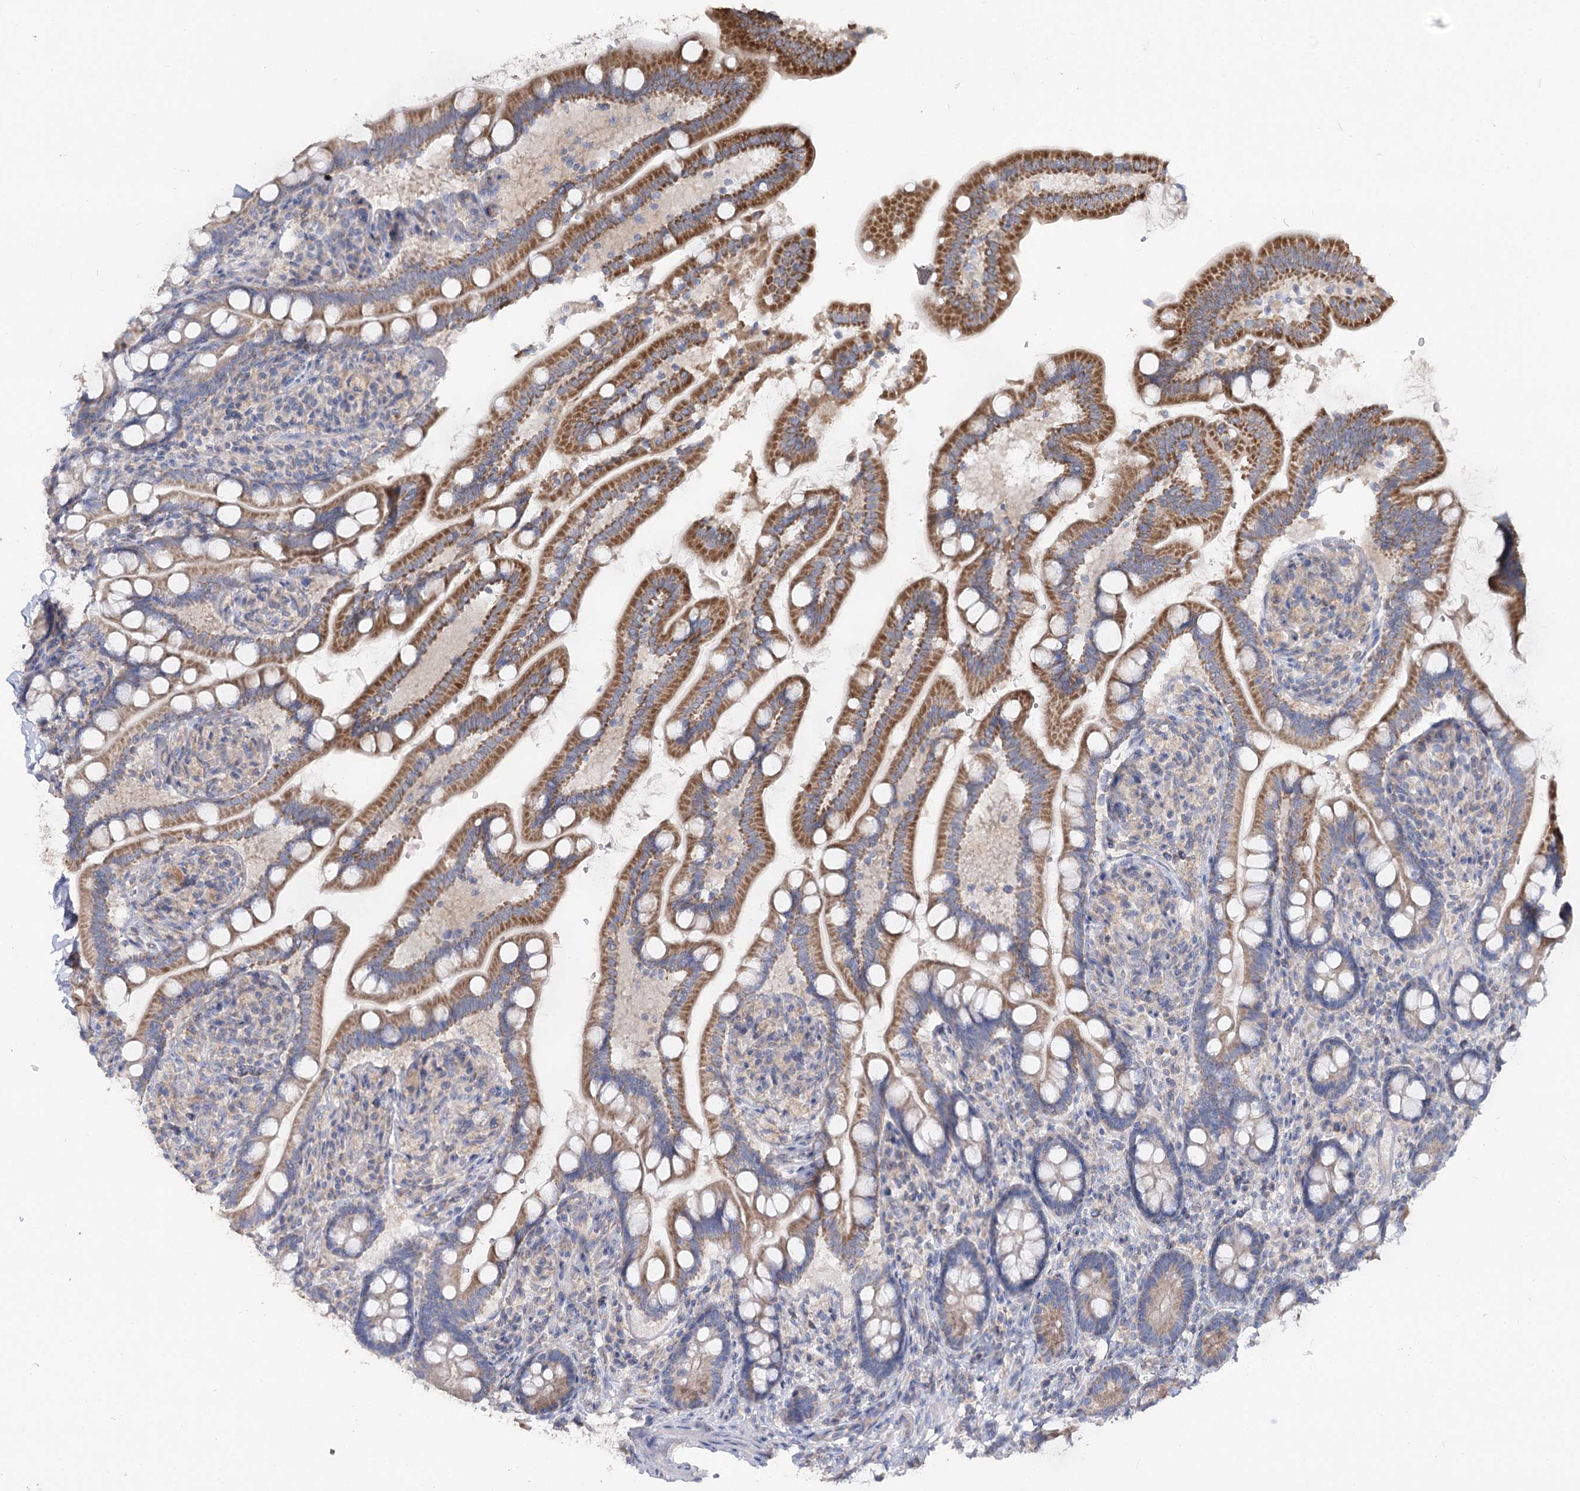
{"staining": {"intensity": "moderate", "quantity": ">75%", "location": "cytoplasmic/membranous"}, "tissue": "small intestine", "cell_type": "Glandular cells", "image_type": "normal", "snomed": [{"axis": "morphology", "description": "Normal tissue, NOS"}, {"axis": "topography", "description": "Small intestine"}], "caption": "This micrograph reveals immunohistochemistry staining of unremarkable small intestine, with medium moderate cytoplasmic/membranous staining in about >75% of glandular cells.", "gene": "TMEM187", "patient": {"sex": "female", "age": 64}}